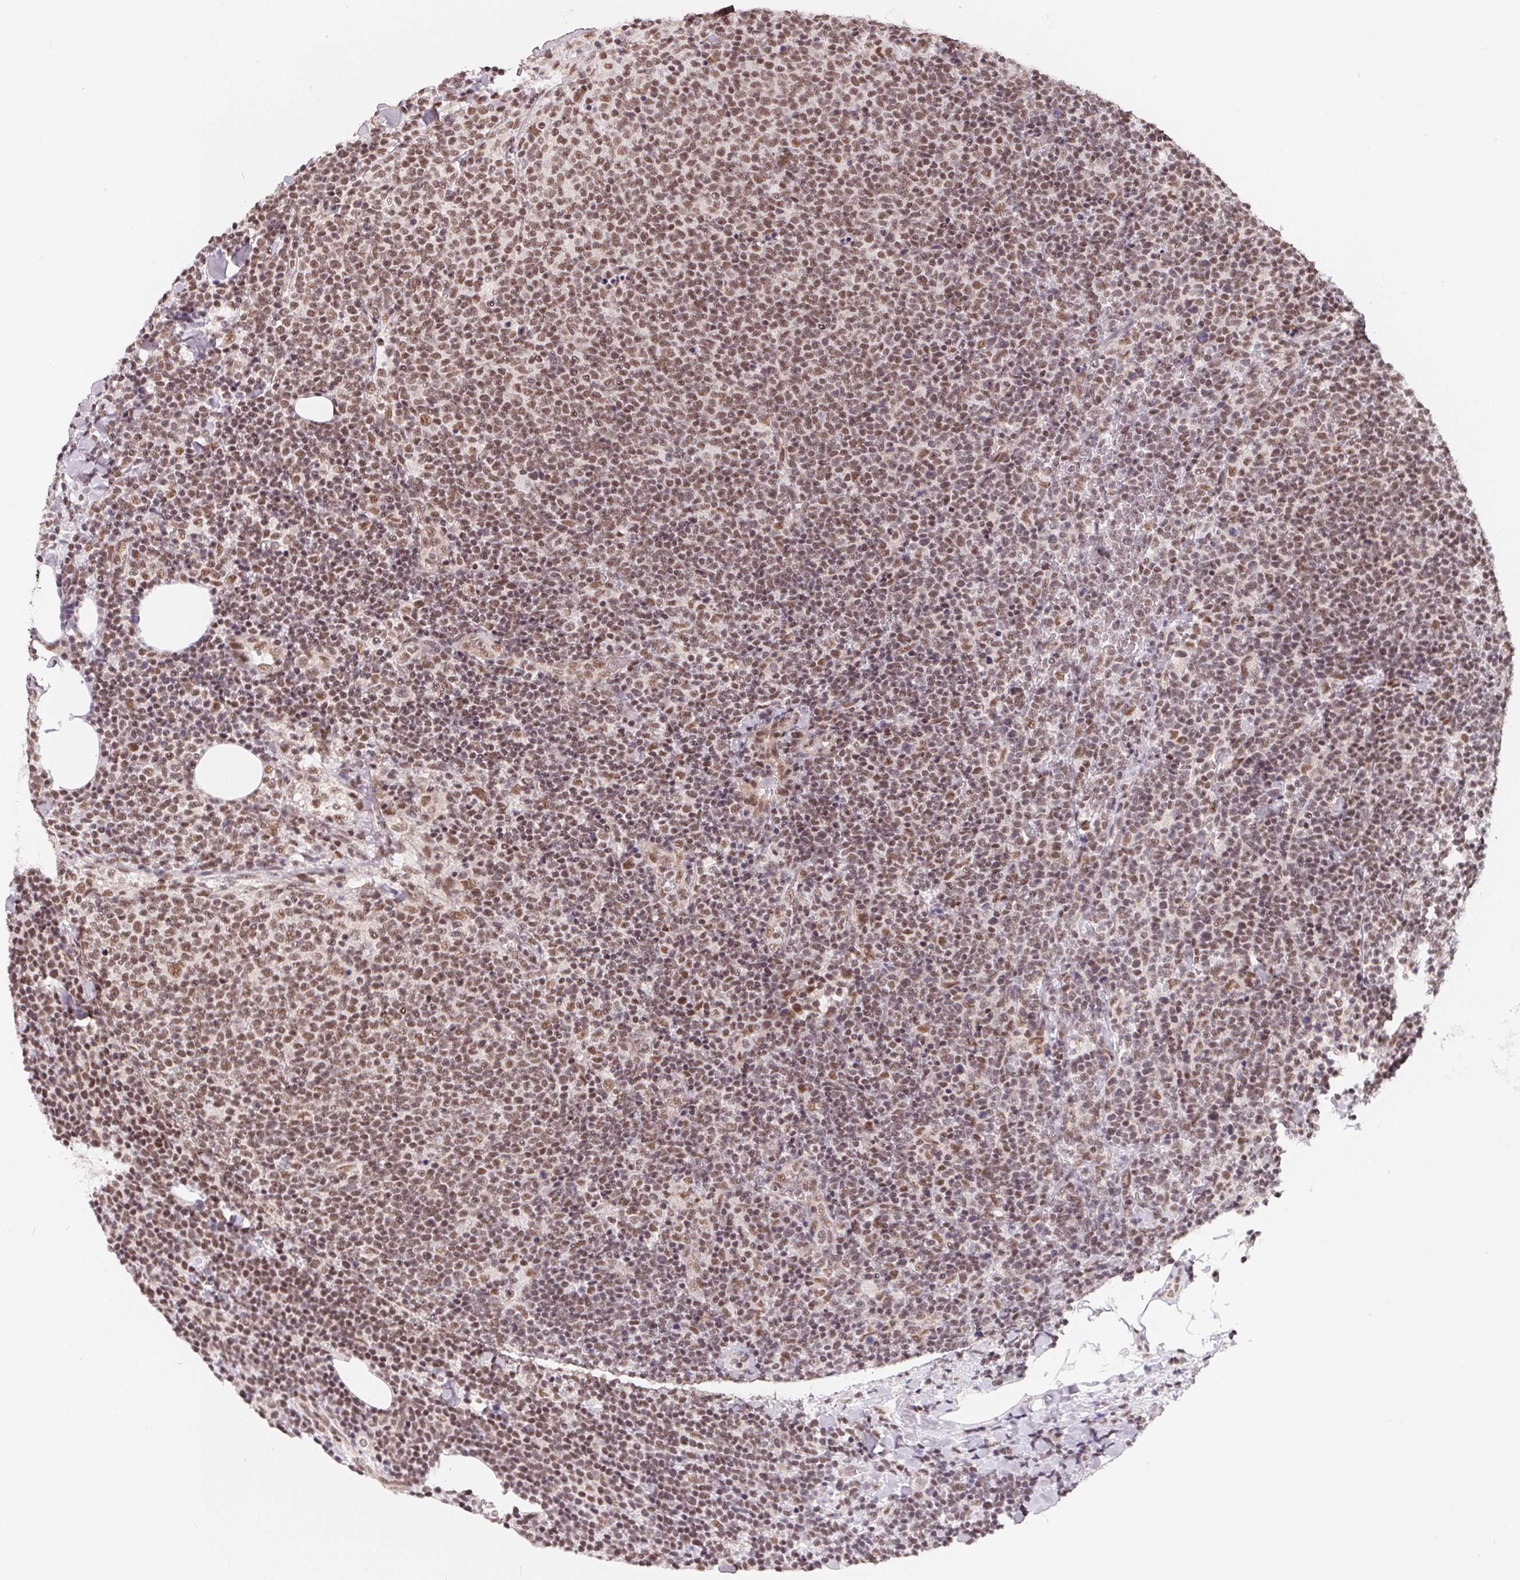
{"staining": {"intensity": "moderate", "quantity": ">75%", "location": "nuclear"}, "tissue": "lymphoma", "cell_type": "Tumor cells", "image_type": "cancer", "snomed": [{"axis": "morphology", "description": "Malignant lymphoma, non-Hodgkin's type, High grade"}, {"axis": "topography", "description": "Lymph node"}], "caption": "Immunohistochemical staining of lymphoma shows moderate nuclear protein expression in about >75% of tumor cells. Immunohistochemistry stains the protein in brown and the nuclei are stained blue.", "gene": "TCERG1", "patient": {"sex": "male", "age": 61}}